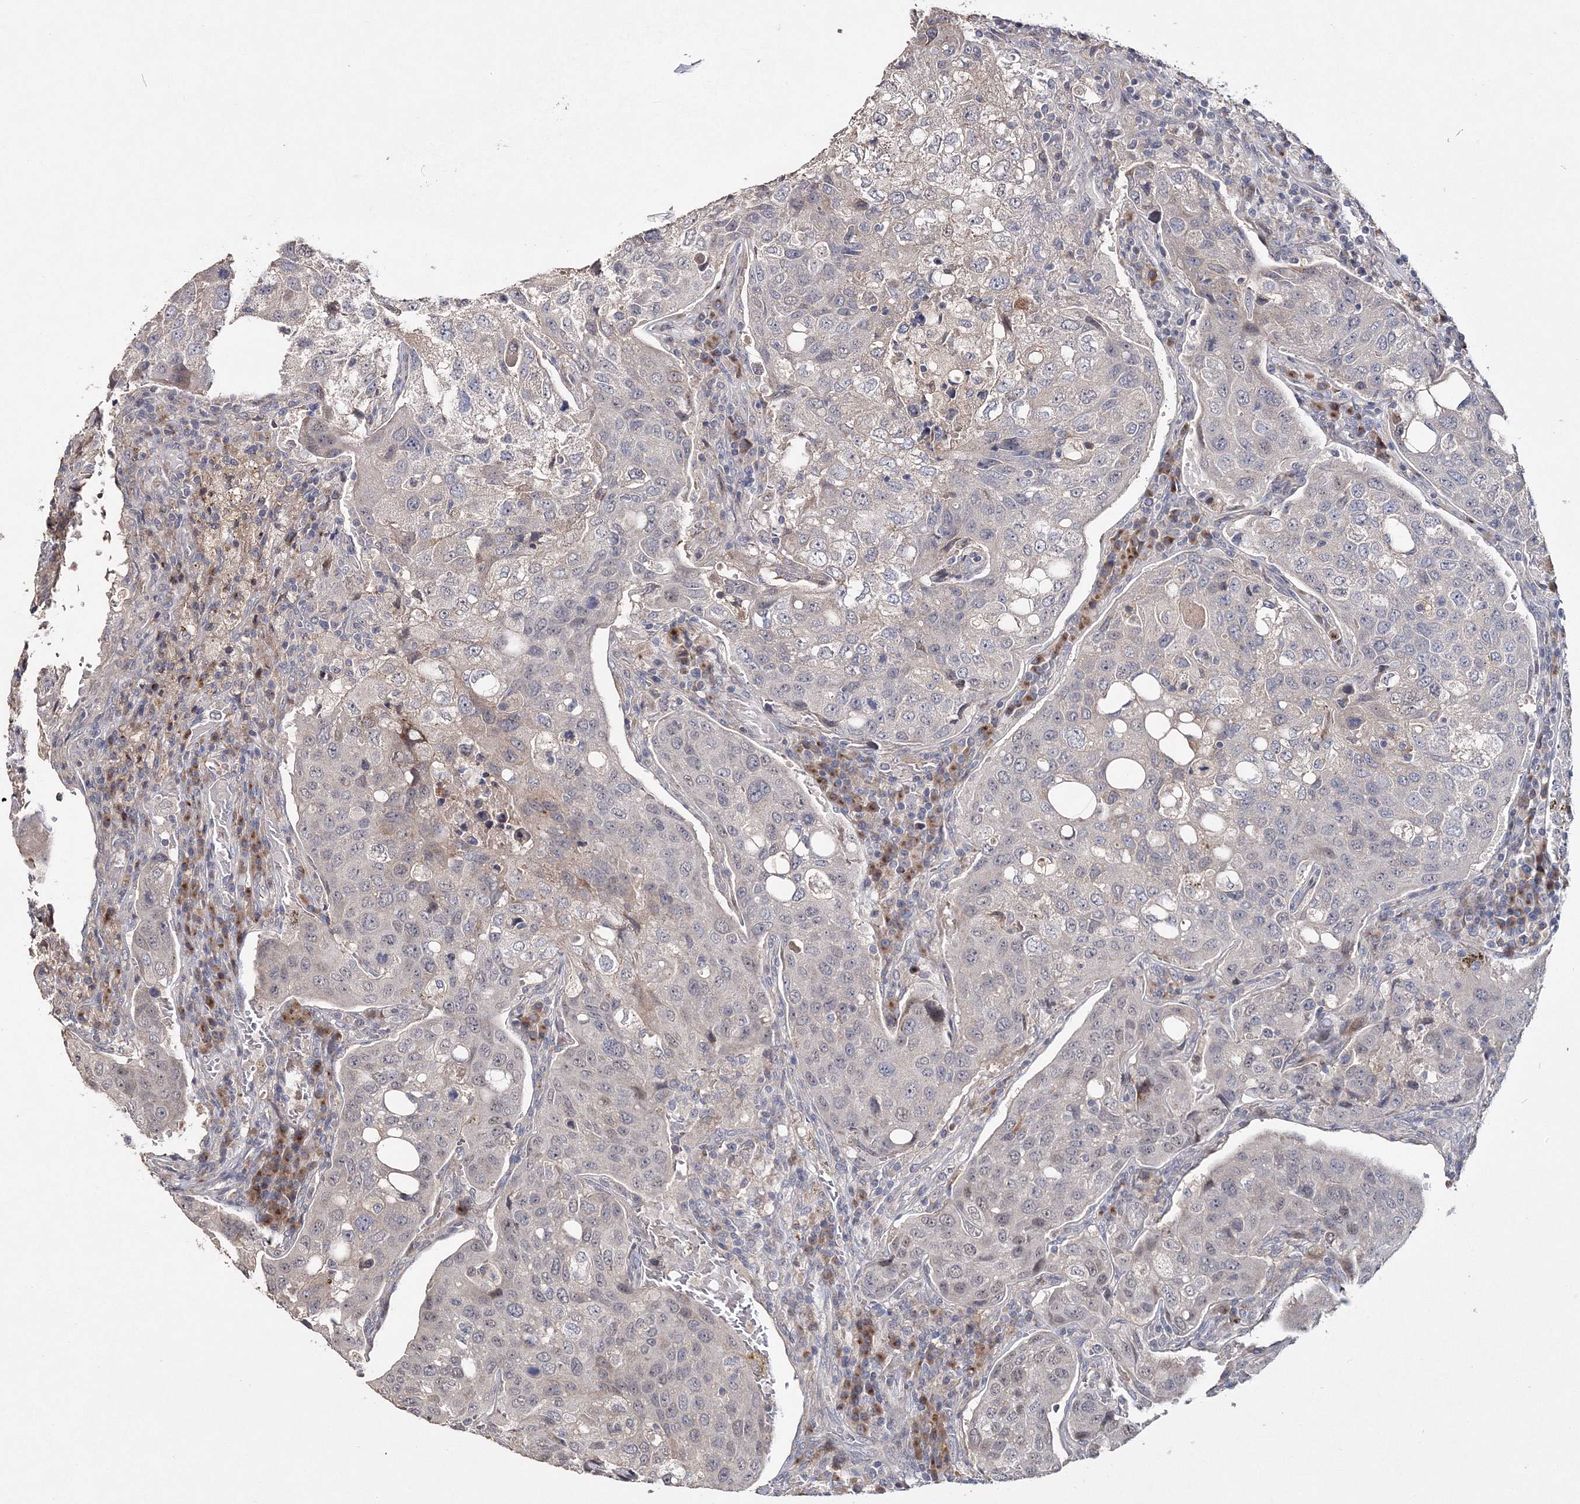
{"staining": {"intensity": "negative", "quantity": "none", "location": "none"}, "tissue": "urothelial cancer", "cell_type": "Tumor cells", "image_type": "cancer", "snomed": [{"axis": "morphology", "description": "Urothelial carcinoma, High grade"}, {"axis": "topography", "description": "Lymph node"}, {"axis": "topography", "description": "Urinary bladder"}], "caption": "The micrograph exhibits no significant expression in tumor cells of high-grade urothelial carcinoma.", "gene": "GJB5", "patient": {"sex": "male", "age": 51}}